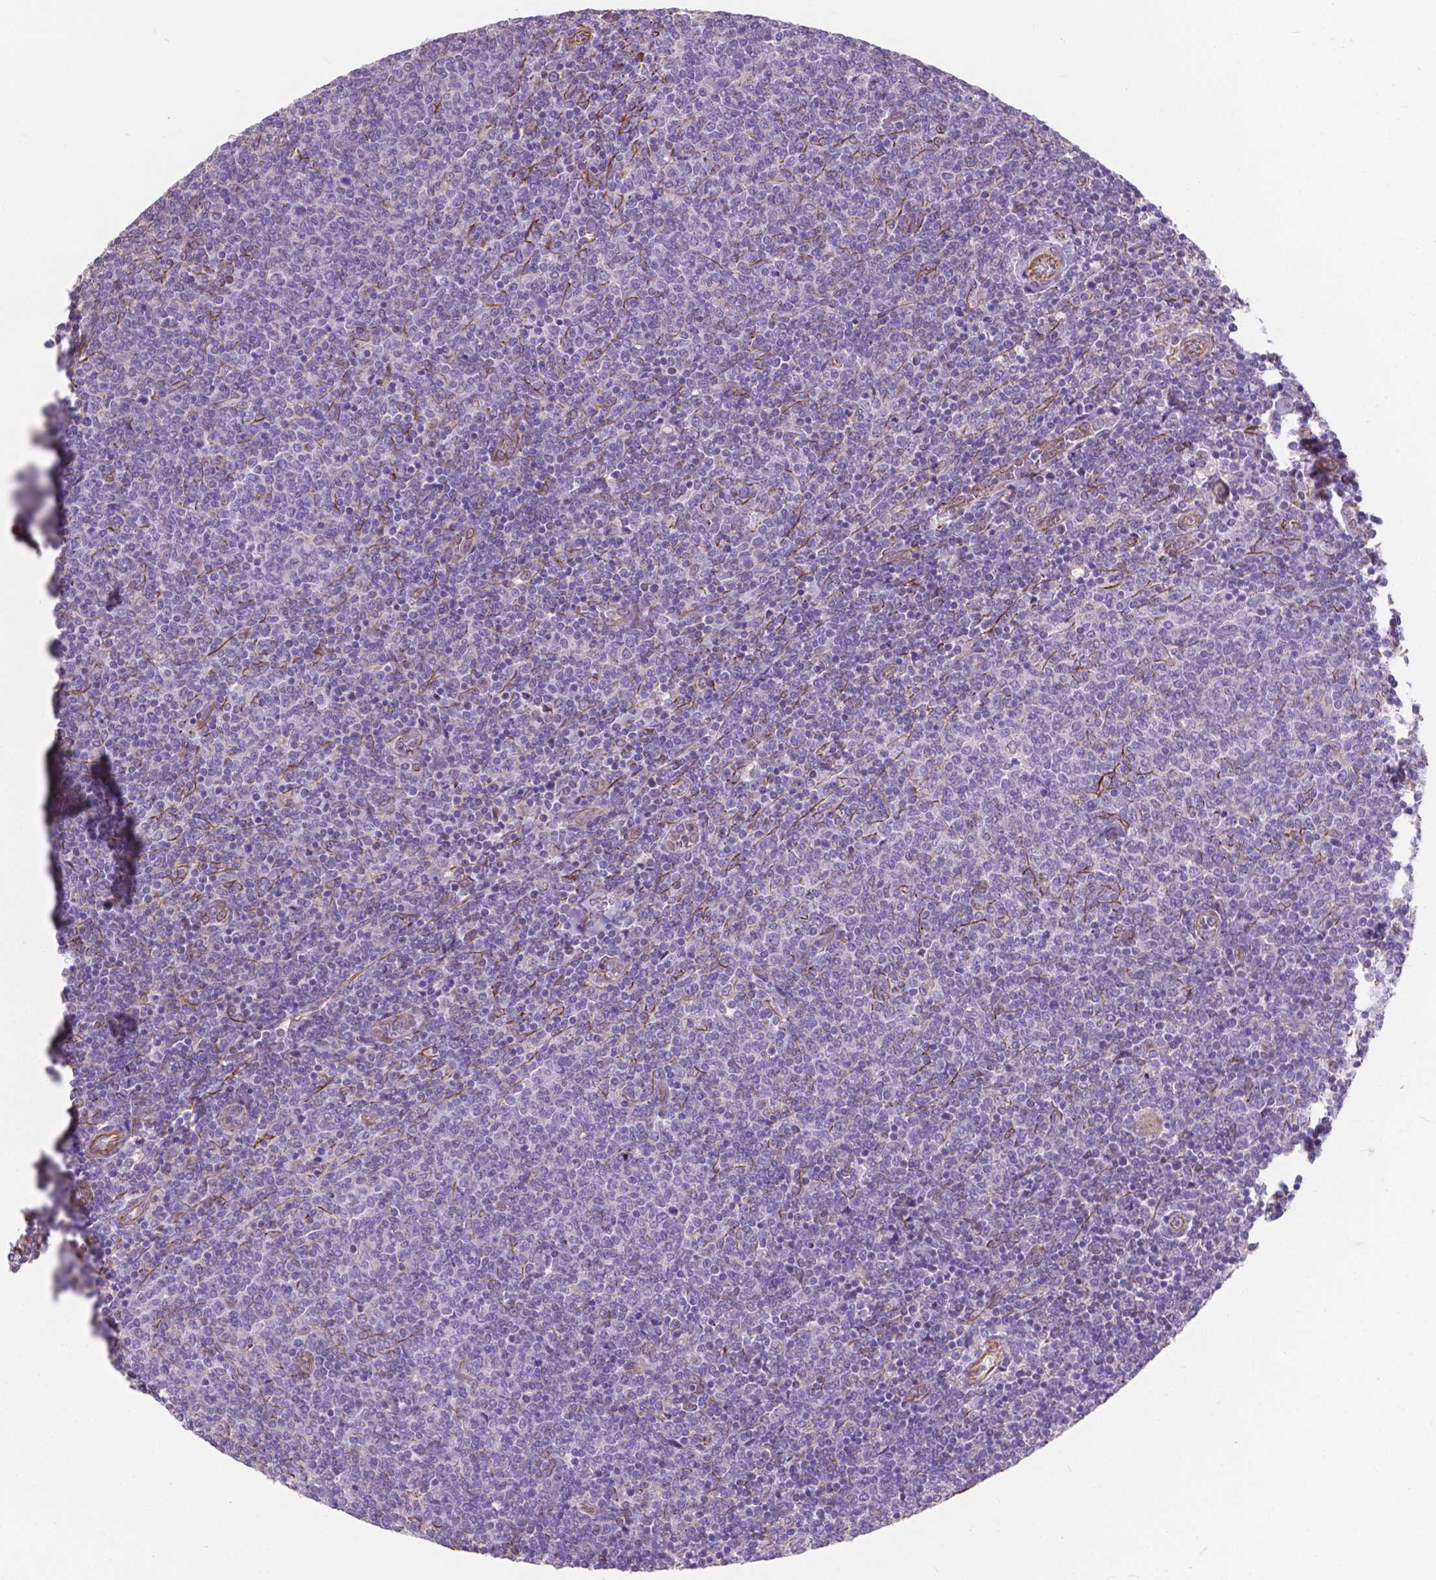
{"staining": {"intensity": "negative", "quantity": "none", "location": "none"}, "tissue": "lymphoma", "cell_type": "Tumor cells", "image_type": "cancer", "snomed": [{"axis": "morphology", "description": "Malignant lymphoma, non-Hodgkin's type, Low grade"}, {"axis": "topography", "description": "Lymph node"}], "caption": "Tumor cells show no significant staining in malignant lymphoma, non-Hodgkin's type (low-grade). Brightfield microscopy of IHC stained with DAB (3,3'-diaminobenzidine) (brown) and hematoxylin (blue), captured at high magnification.", "gene": "AMOT", "patient": {"sex": "male", "age": 52}}